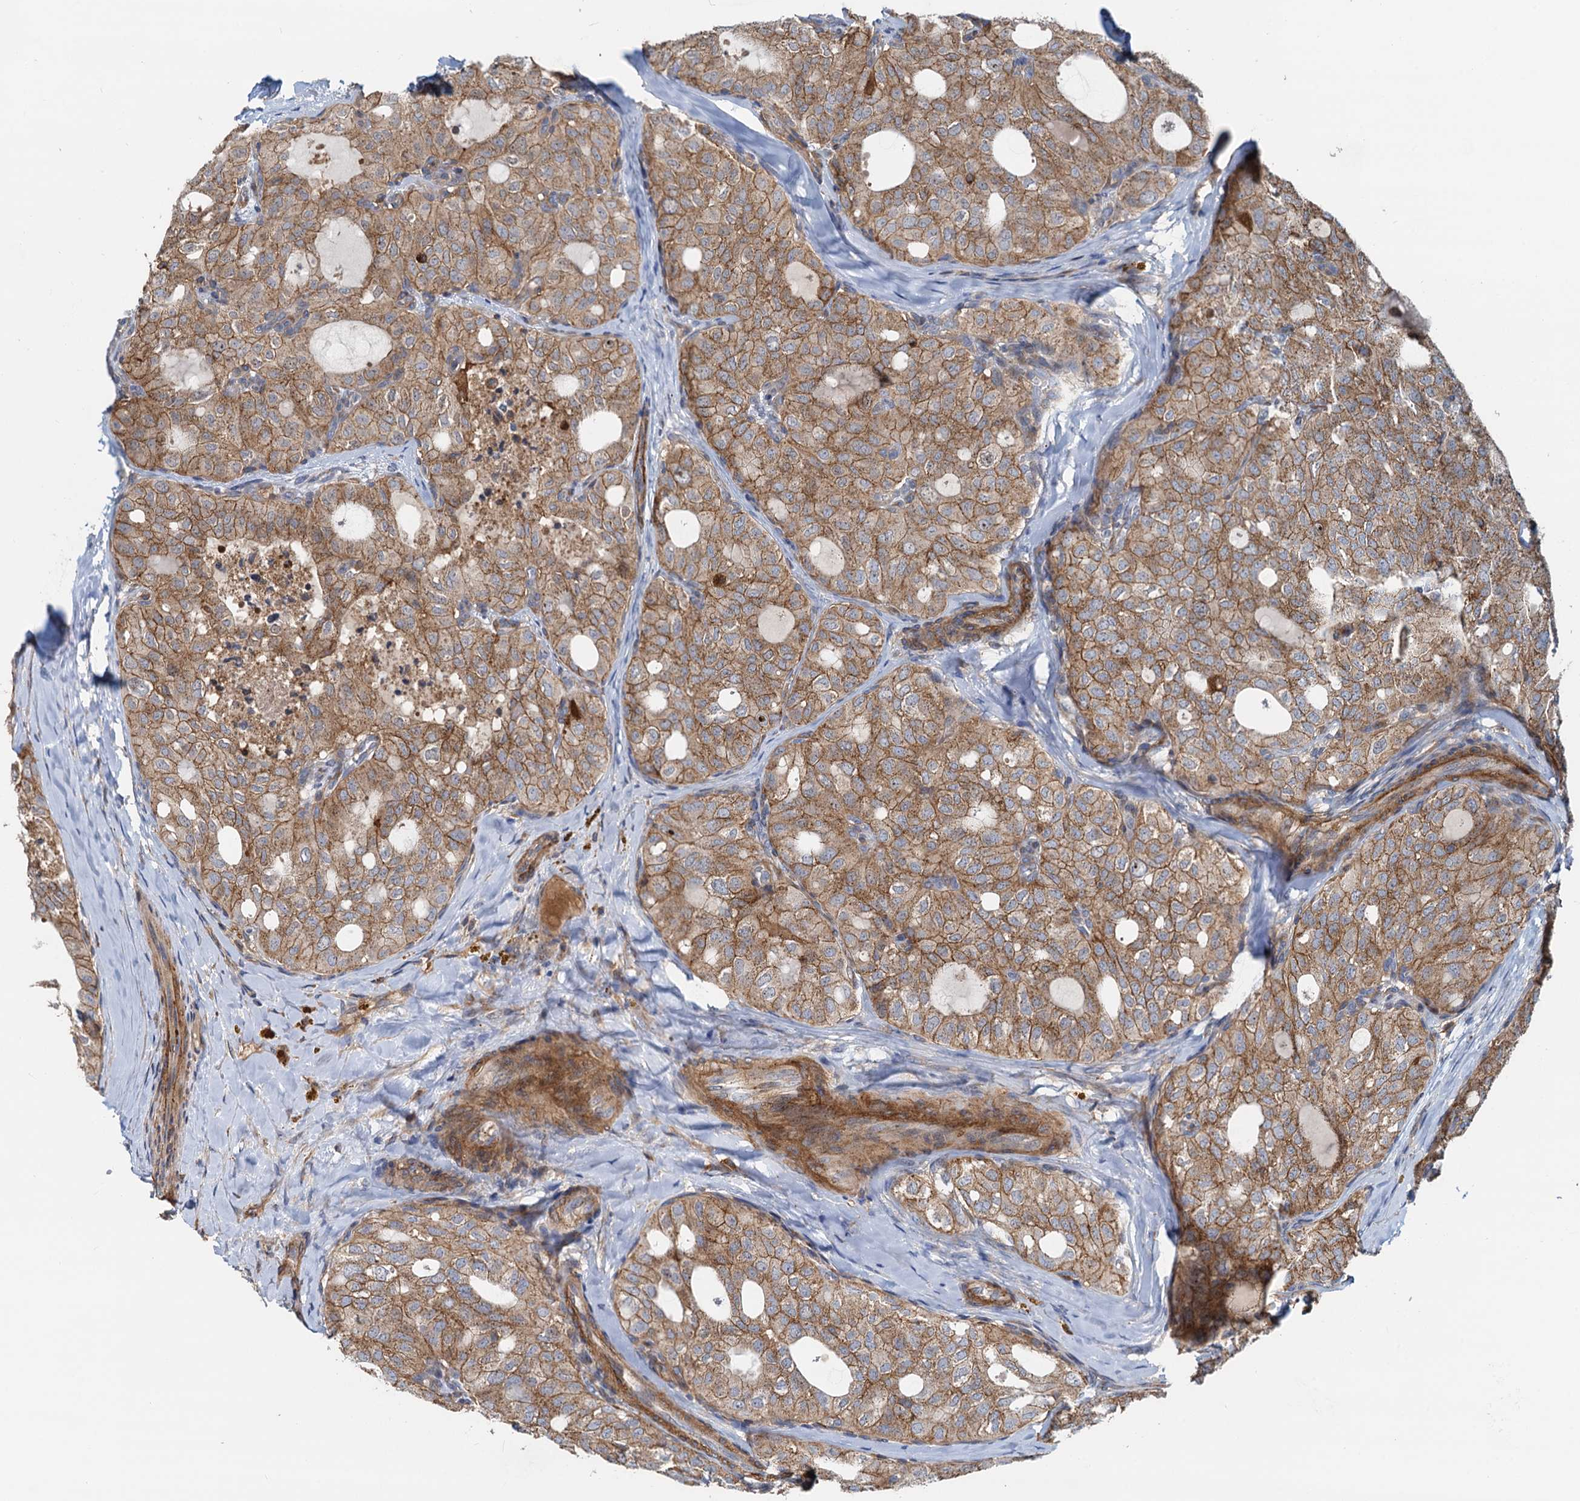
{"staining": {"intensity": "moderate", "quantity": ">75%", "location": "cytoplasmic/membranous"}, "tissue": "thyroid cancer", "cell_type": "Tumor cells", "image_type": "cancer", "snomed": [{"axis": "morphology", "description": "Follicular adenoma carcinoma, NOS"}, {"axis": "topography", "description": "Thyroid gland"}], "caption": "A histopathology image of human thyroid follicular adenoma carcinoma stained for a protein displays moderate cytoplasmic/membranous brown staining in tumor cells.", "gene": "LNX2", "patient": {"sex": "male", "age": 75}}